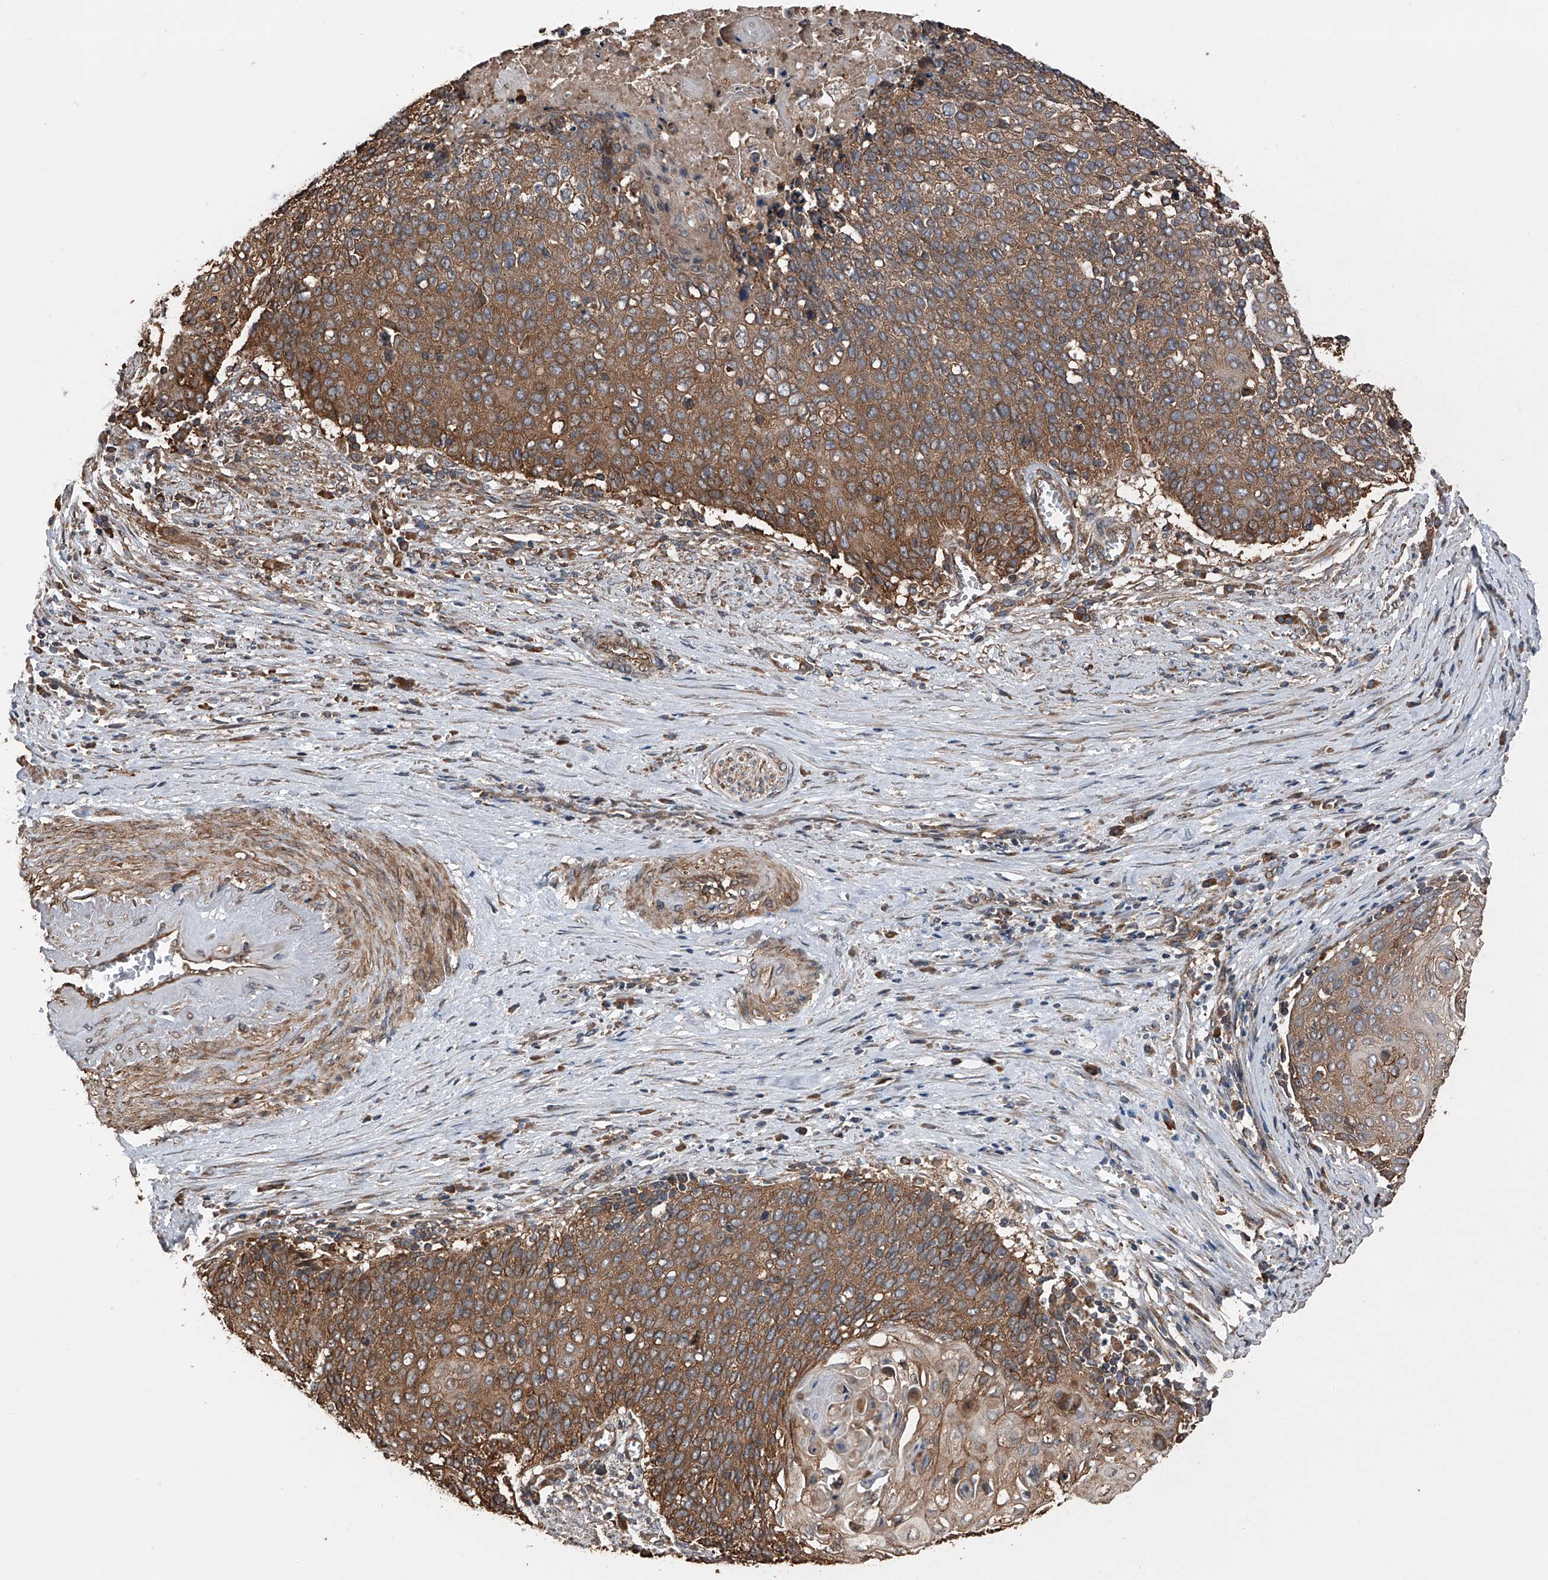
{"staining": {"intensity": "moderate", "quantity": ">75%", "location": "cytoplasmic/membranous"}, "tissue": "cervical cancer", "cell_type": "Tumor cells", "image_type": "cancer", "snomed": [{"axis": "morphology", "description": "Squamous cell carcinoma, NOS"}, {"axis": "topography", "description": "Cervix"}], "caption": "IHC (DAB (3,3'-diaminobenzidine)) staining of human cervical cancer (squamous cell carcinoma) exhibits moderate cytoplasmic/membranous protein positivity in approximately >75% of tumor cells.", "gene": "KCNJ2", "patient": {"sex": "female", "age": 39}}